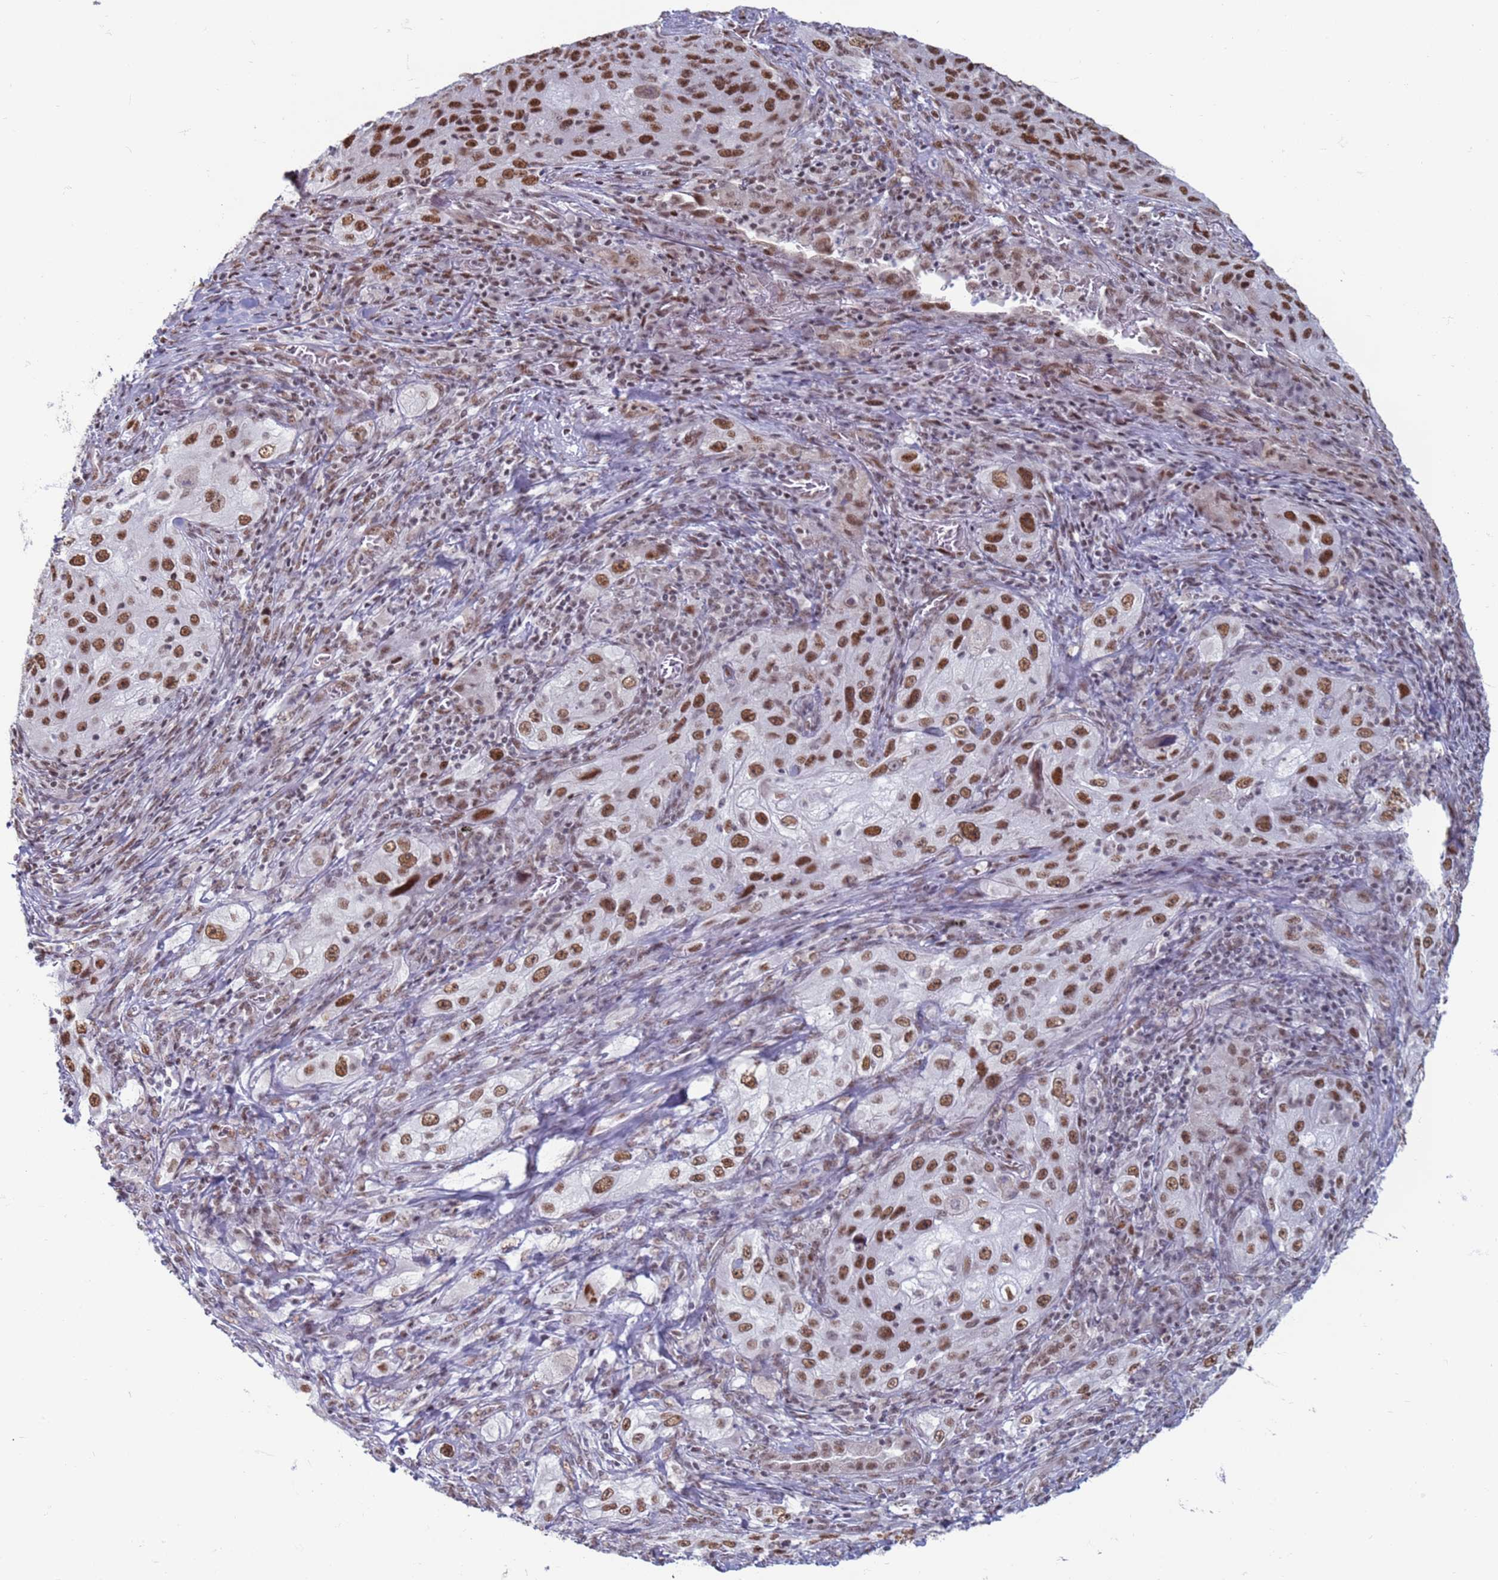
{"staining": {"intensity": "strong", "quantity": ">75%", "location": "nuclear"}, "tissue": "lung cancer", "cell_type": "Tumor cells", "image_type": "cancer", "snomed": [{"axis": "morphology", "description": "Squamous cell carcinoma, NOS"}, {"axis": "topography", "description": "Lung"}], "caption": "Strong nuclear staining for a protein is seen in about >75% of tumor cells of lung cancer (squamous cell carcinoma) using immunohistochemistry.", "gene": "SAE1", "patient": {"sex": "female", "age": 69}}